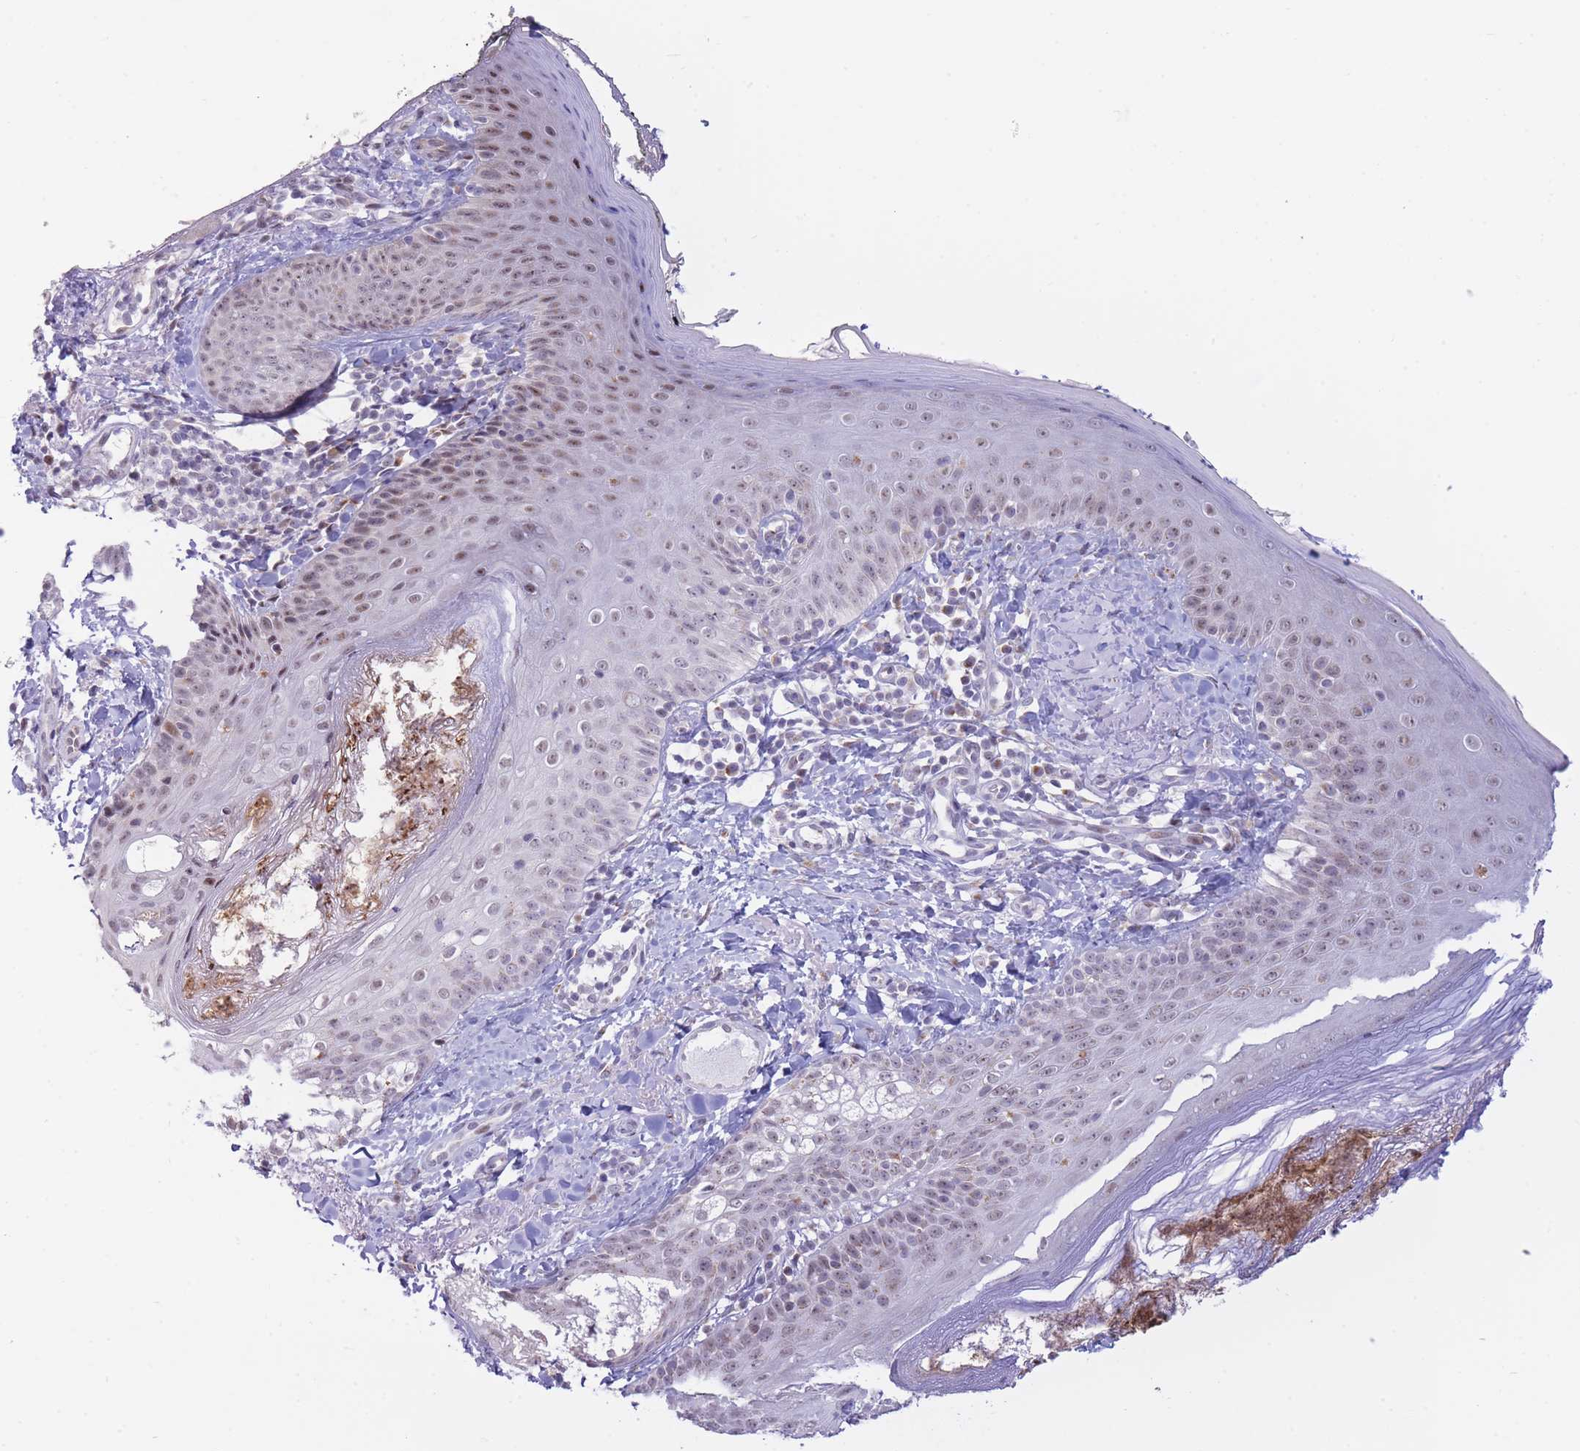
{"staining": {"intensity": "negative", "quantity": "none", "location": "none"}, "tissue": "skin", "cell_type": "Fibroblasts", "image_type": "normal", "snomed": [{"axis": "morphology", "description": "Normal tissue, NOS"}, {"axis": "topography", "description": "Skin"}], "caption": "Human skin stained for a protein using immunohistochemistry demonstrates no positivity in fibroblasts.", "gene": "INO80C", "patient": {"sex": "male", "age": 57}}